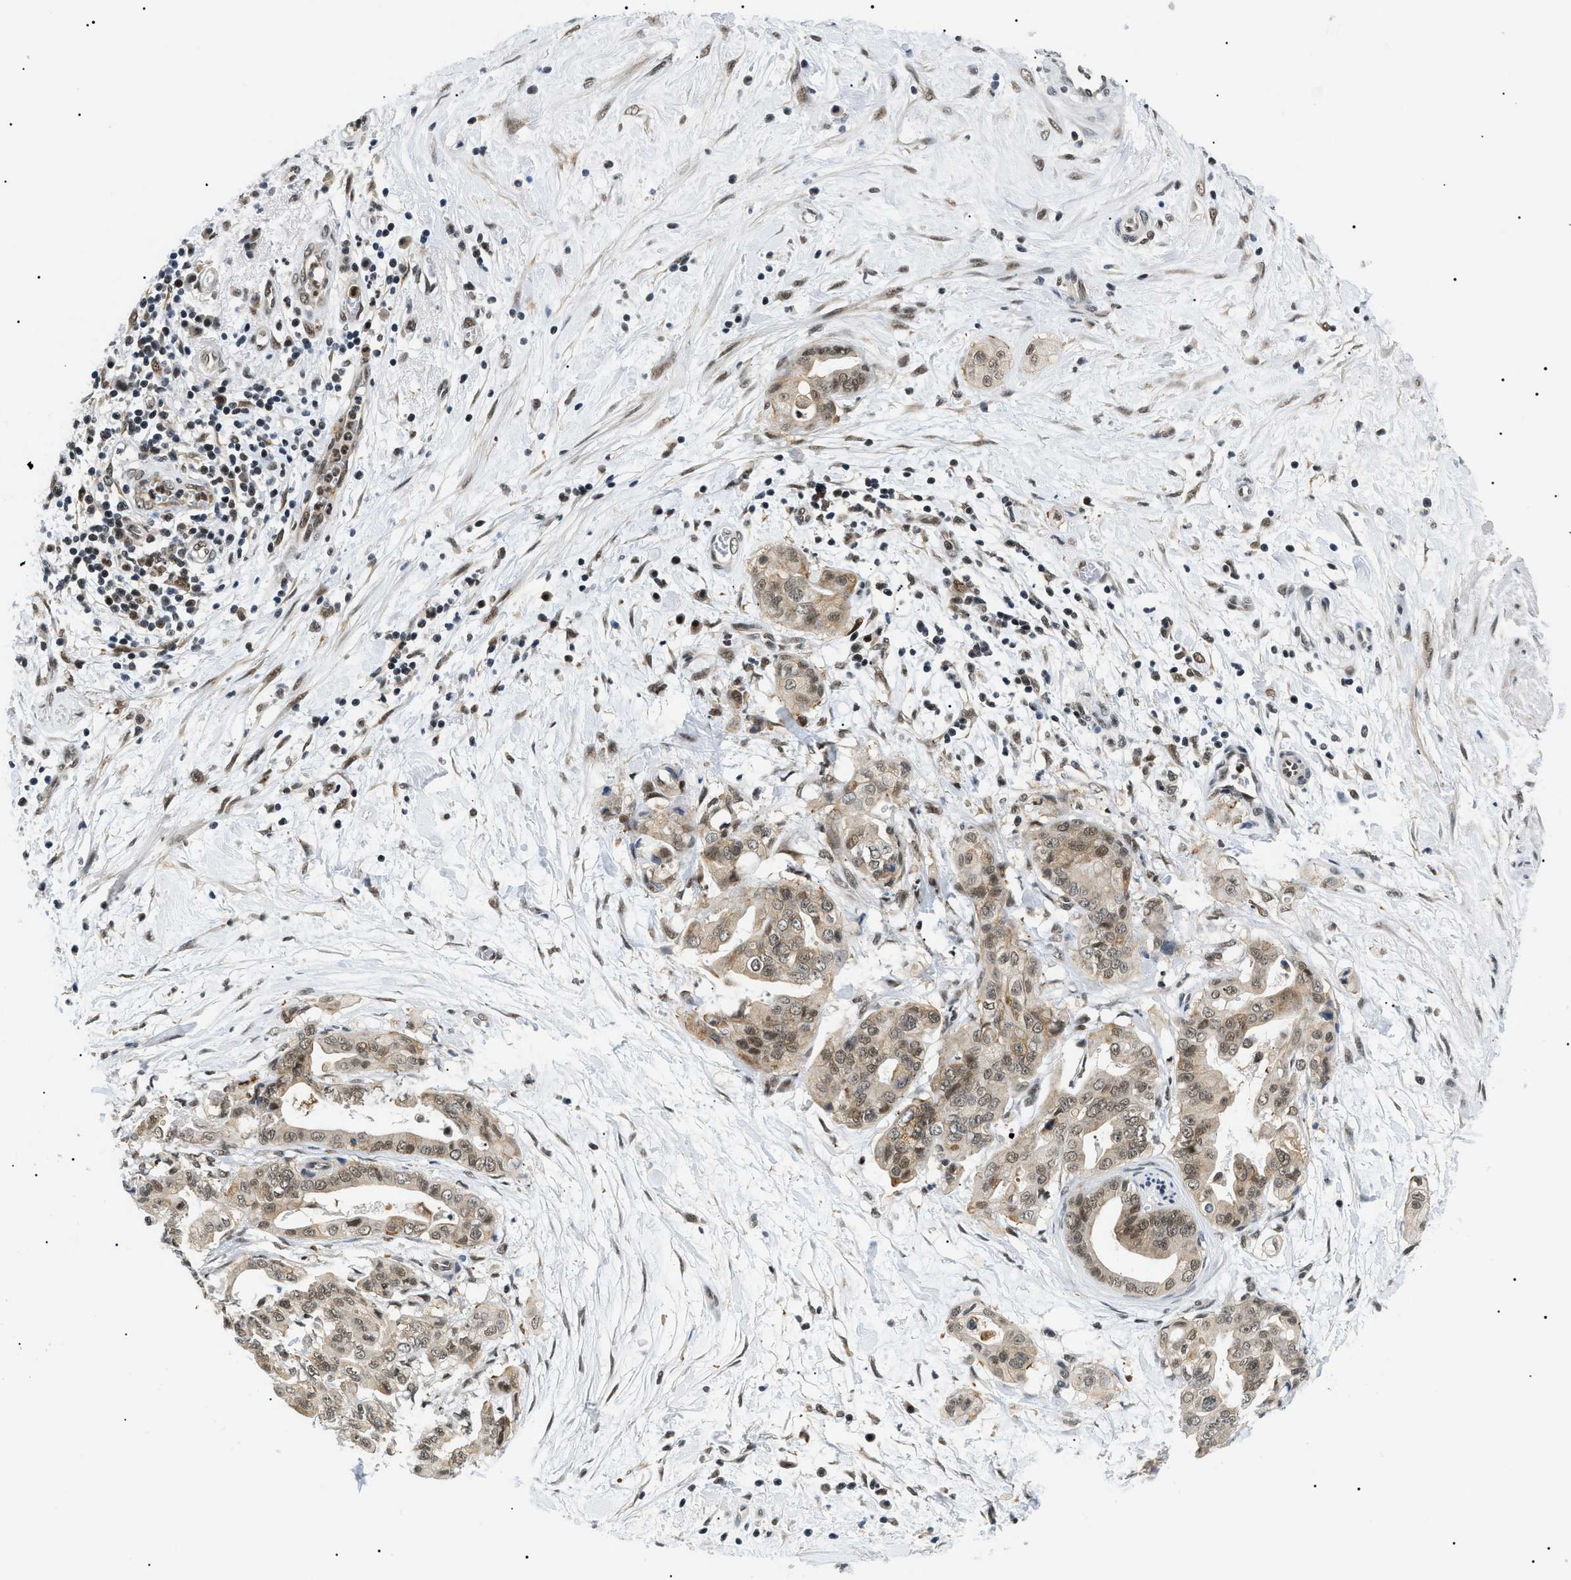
{"staining": {"intensity": "moderate", "quantity": ">75%", "location": "cytoplasmic/membranous,nuclear"}, "tissue": "pancreatic cancer", "cell_type": "Tumor cells", "image_type": "cancer", "snomed": [{"axis": "morphology", "description": "Adenocarcinoma, NOS"}, {"axis": "topography", "description": "Pancreas"}], "caption": "IHC micrograph of pancreatic cancer stained for a protein (brown), which demonstrates medium levels of moderate cytoplasmic/membranous and nuclear staining in approximately >75% of tumor cells.", "gene": "RBM15", "patient": {"sex": "female", "age": 75}}